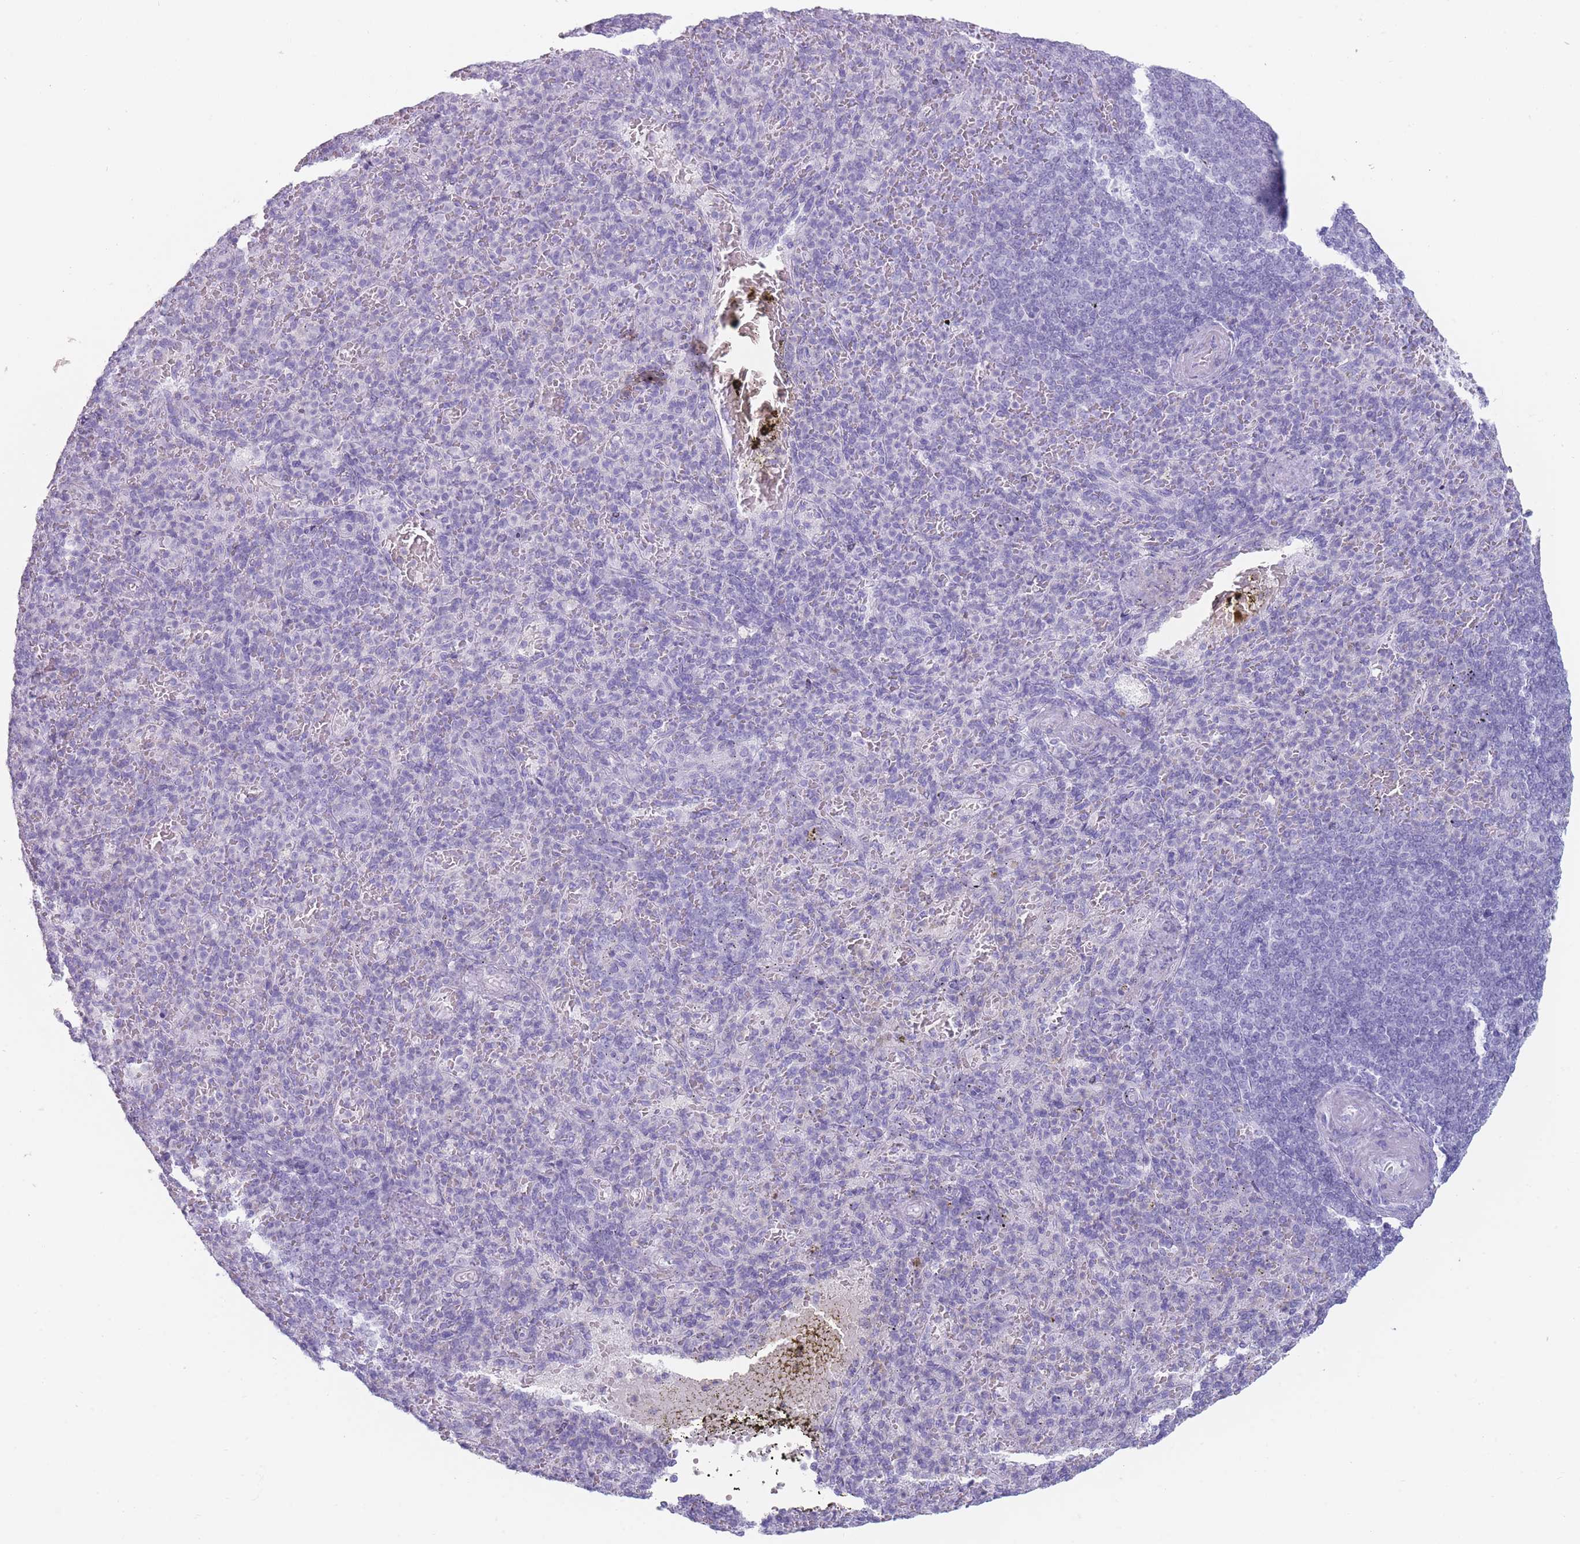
{"staining": {"intensity": "negative", "quantity": "none", "location": "none"}, "tissue": "spleen", "cell_type": "Cells in red pulp", "image_type": "normal", "snomed": [{"axis": "morphology", "description": "Normal tissue, NOS"}, {"axis": "topography", "description": "Spleen"}], "caption": "Protein analysis of unremarkable spleen reveals no significant staining in cells in red pulp. The staining was performed using DAB to visualize the protein expression in brown, while the nuclei were stained in blue with hematoxylin (Magnification: 20x).", "gene": "GPR12", "patient": {"sex": "female", "age": 74}}